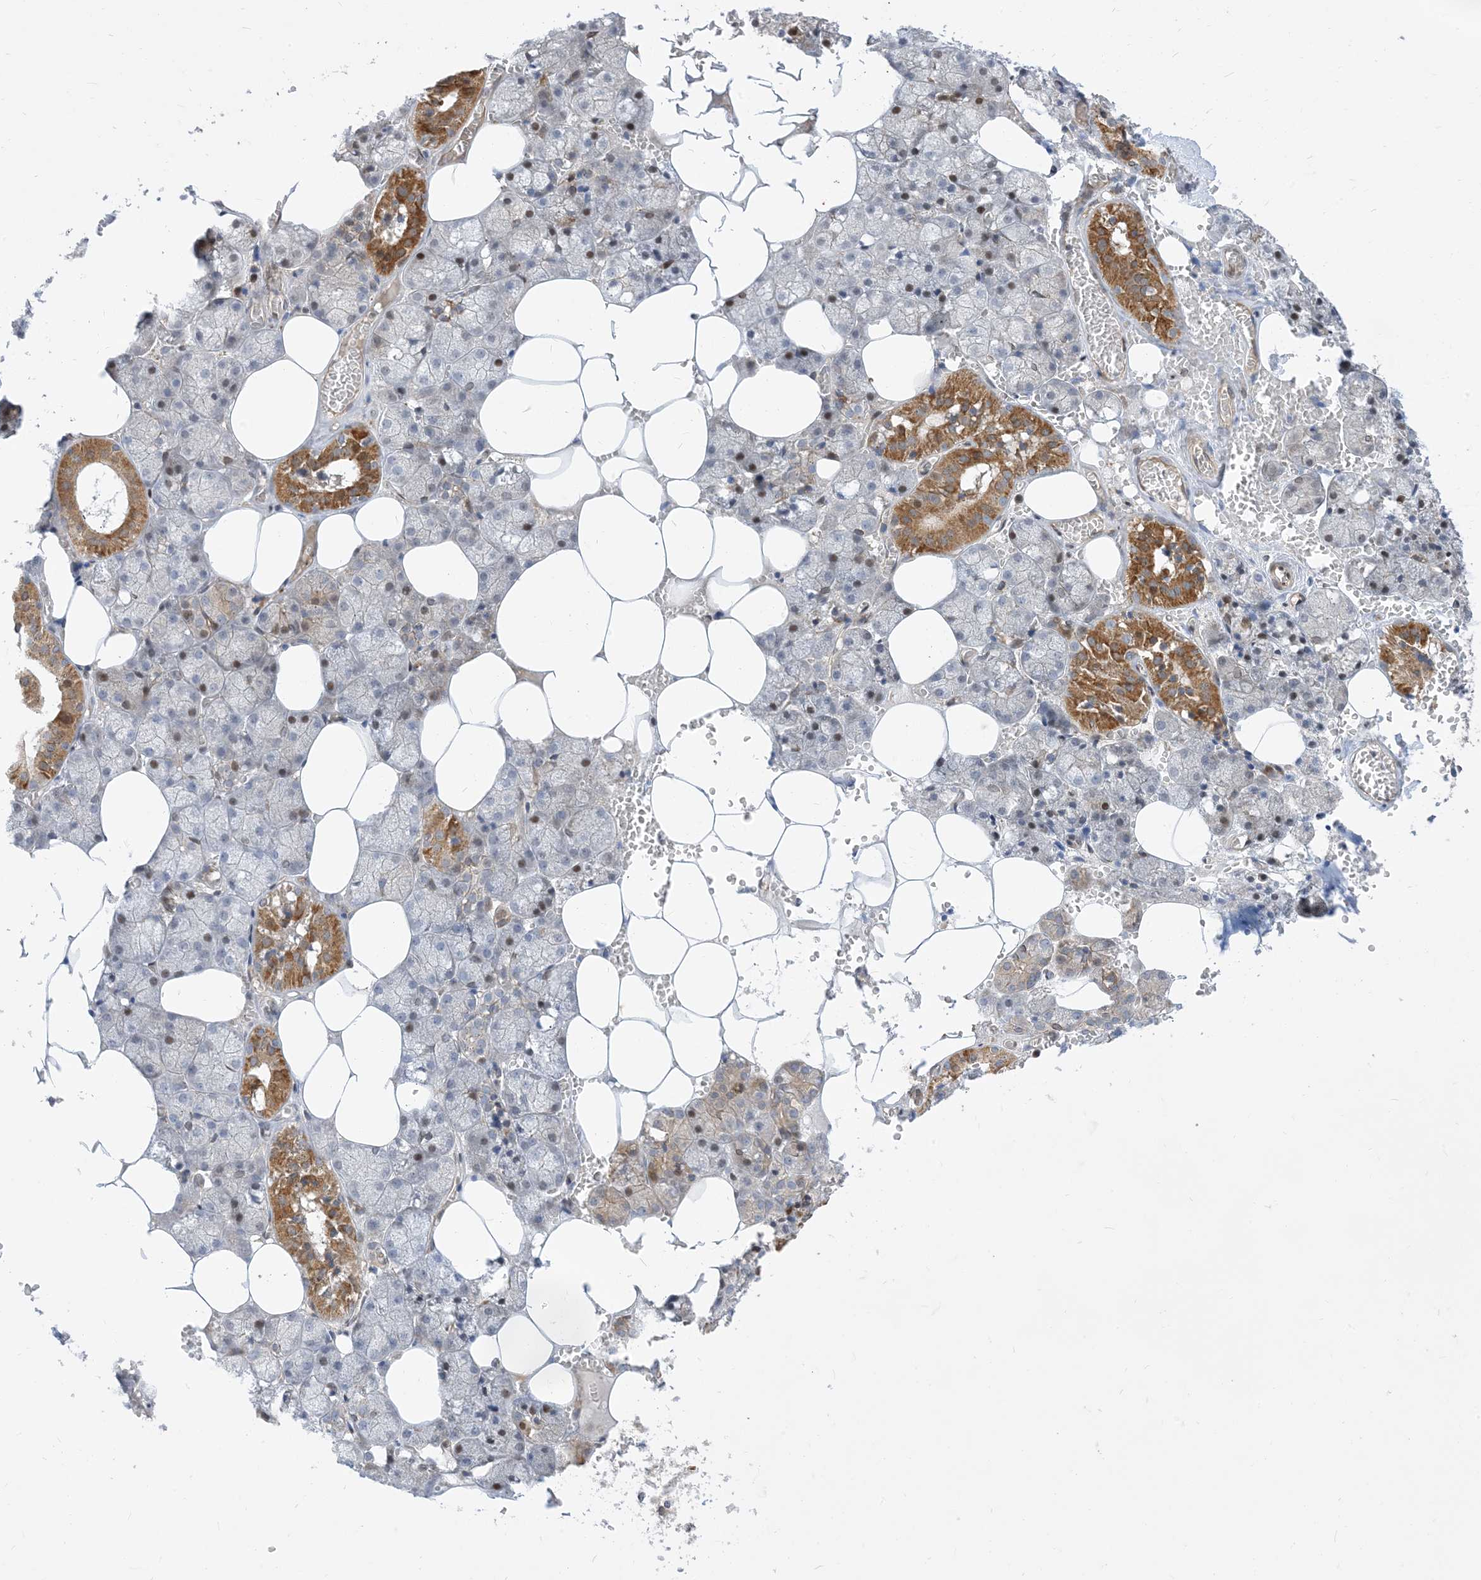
{"staining": {"intensity": "moderate", "quantity": "25%-75%", "location": "cytoplasmic/membranous"}, "tissue": "salivary gland", "cell_type": "Glandular cells", "image_type": "normal", "snomed": [{"axis": "morphology", "description": "Normal tissue, NOS"}, {"axis": "topography", "description": "Salivary gland"}], "caption": "Immunohistochemistry (DAB) staining of normal human salivary gland displays moderate cytoplasmic/membranous protein expression in about 25%-75% of glandular cells.", "gene": "TYSND1", "patient": {"sex": "male", "age": 62}}